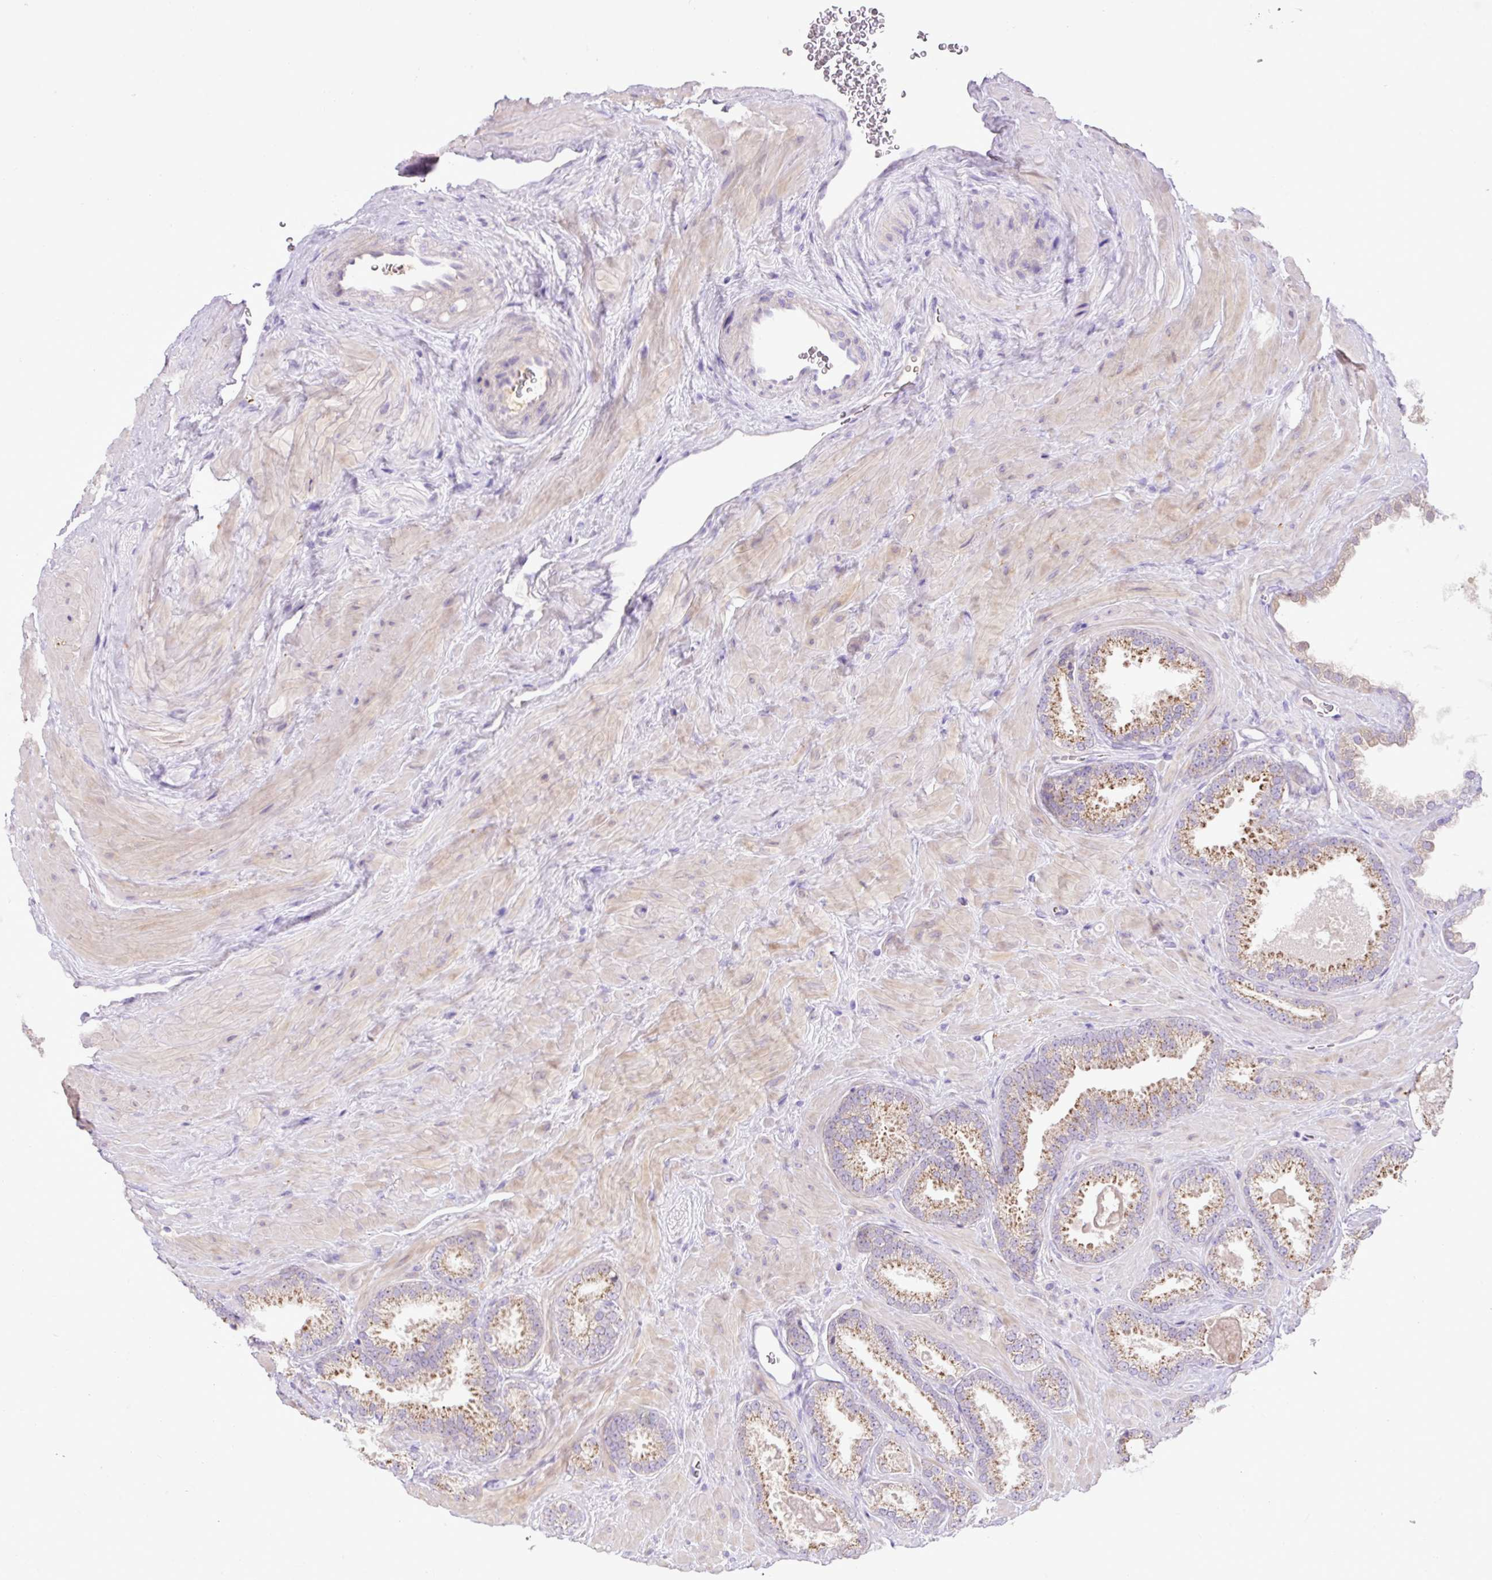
{"staining": {"intensity": "moderate", "quantity": "25%-75%", "location": "cytoplasmic/membranous"}, "tissue": "prostate cancer", "cell_type": "Tumor cells", "image_type": "cancer", "snomed": [{"axis": "morphology", "description": "Adenocarcinoma, Low grade"}, {"axis": "topography", "description": "Prostate"}], "caption": "Immunohistochemical staining of prostate cancer demonstrates medium levels of moderate cytoplasmic/membranous positivity in about 25%-75% of tumor cells.", "gene": "SPTBN5", "patient": {"sex": "male", "age": 62}}